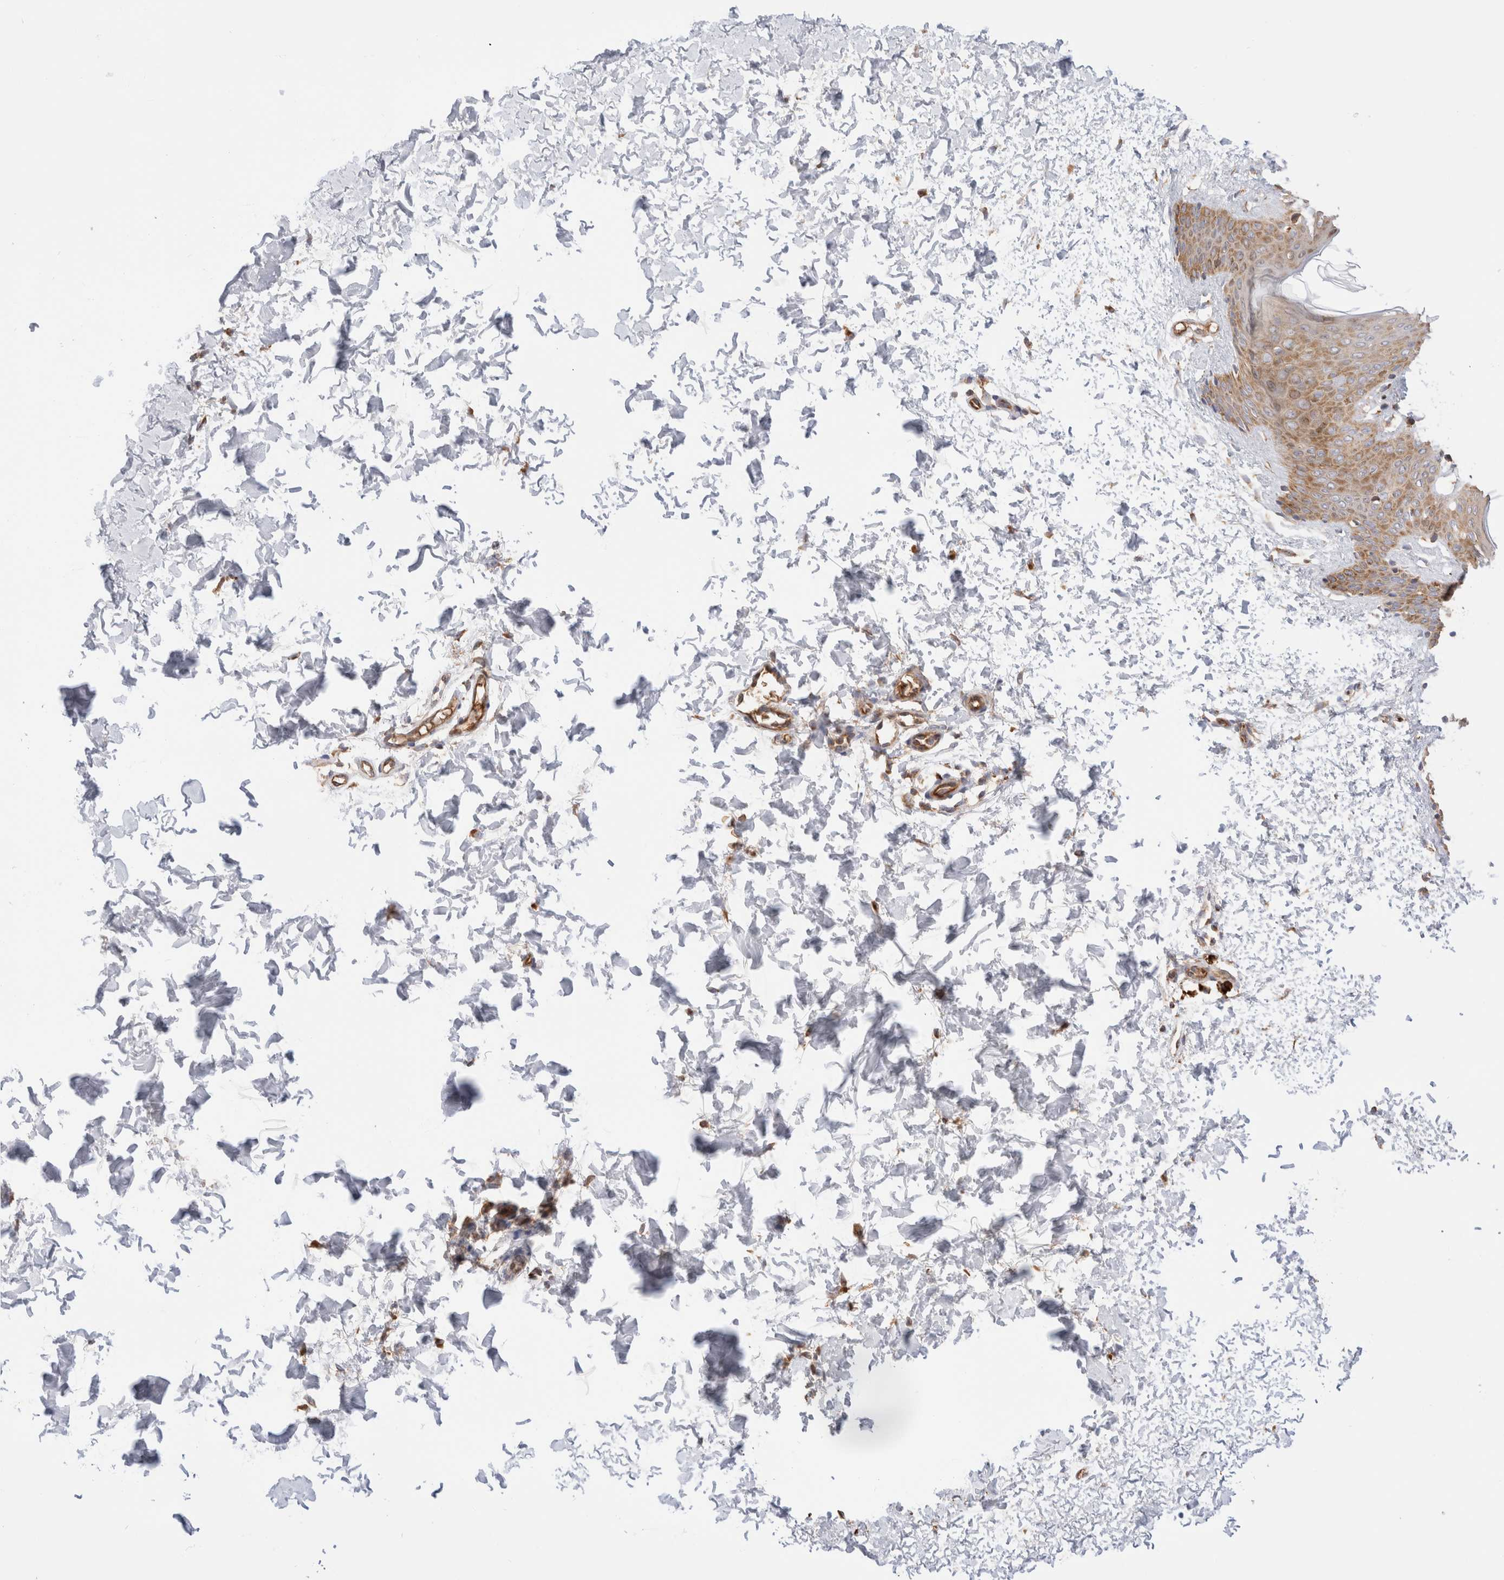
{"staining": {"intensity": "negative", "quantity": "none", "location": "none"}, "tissue": "skin", "cell_type": "Fibroblasts", "image_type": "normal", "snomed": [{"axis": "morphology", "description": "Normal tissue, NOS"}, {"axis": "morphology", "description": "Neoplasm, benign, NOS"}, {"axis": "topography", "description": "Skin"}, {"axis": "topography", "description": "Soft tissue"}], "caption": "The photomicrograph exhibits no staining of fibroblasts in unremarkable skin.", "gene": "UTS2B", "patient": {"sex": "male", "age": 26}}